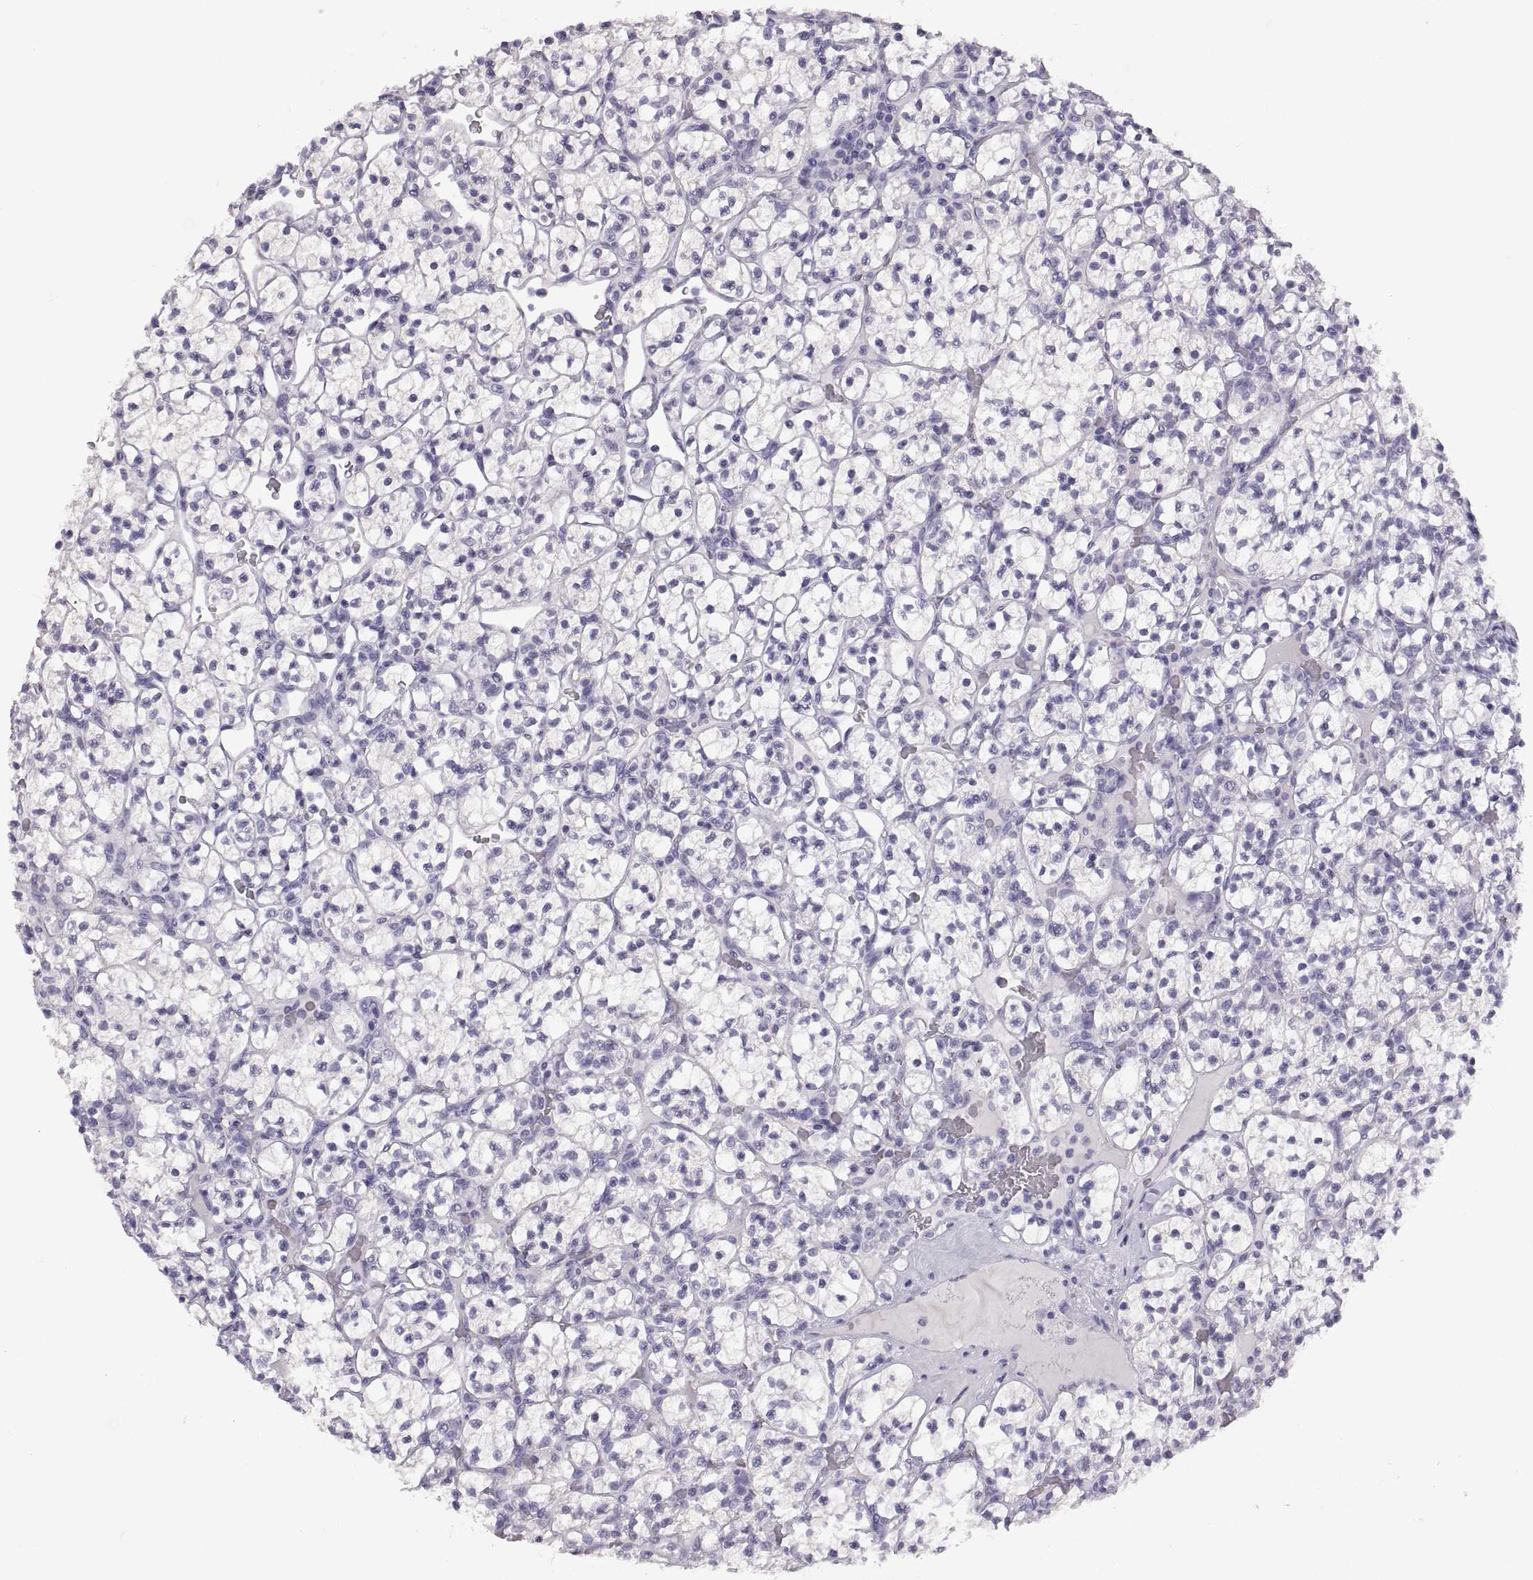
{"staining": {"intensity": "negative", "quantity": "none", "location": "none"}, "tissue": "renal cancer", "cell_type": "Tumor cells", "image_type": "cancer", "snomed": [{"axis": "morphology", "description": "Adenocarcinoma, NOS"}, {"axis": "topography", "description": "Kidney"}], "caption": "IHC of adenocarcinoma (renal) demonstrates no positivity in tumor cells. (DAB immunohistochemistry (IHC), high magnification).", "gene": "RDM1", "patient": {"sex": "female", "age": 89}}